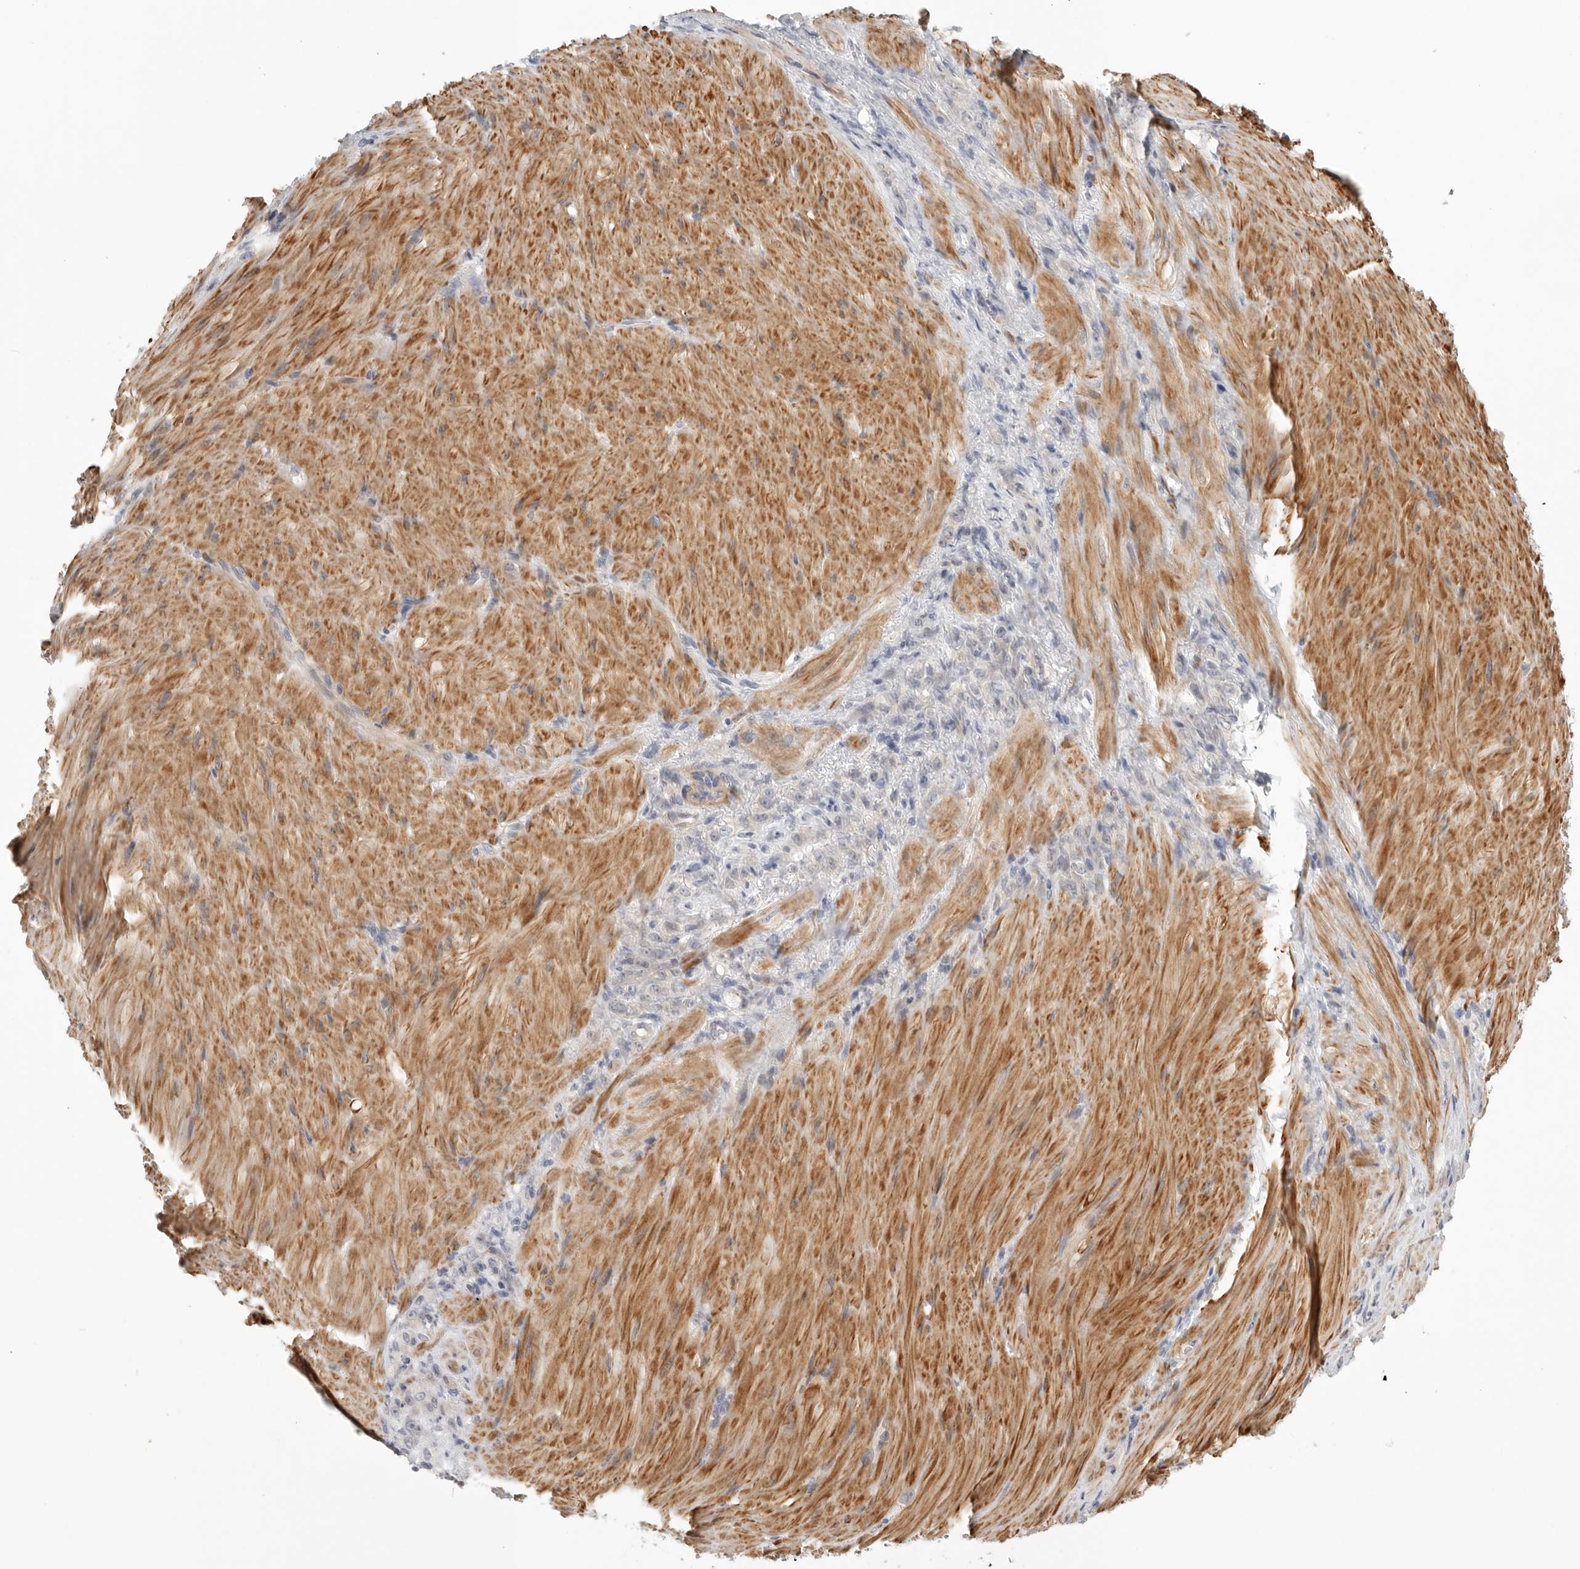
{"staining": {"intensity": "negative", "quantity": "none", "location": "none"}, "tissue": "stomach cancer", "cell_type": "Tumor cells", "image_type": "cancer", "snomed": [{"axis": "morphology", "description": "Normal tissue, NOS"}, {"axis": "morphology", "description": "Adenocarcinoma, NOS"}, {"axis": "topography", "description": "Stomach"}], "caption": "IHC photomicrograph of neoplastic tissue: human adenocarcinoma (stomach) stained with DAB shows no significant protein positivity in tumor cells.", "gene": "STAB2", "patient": {"sex": "male", "age": 82}}